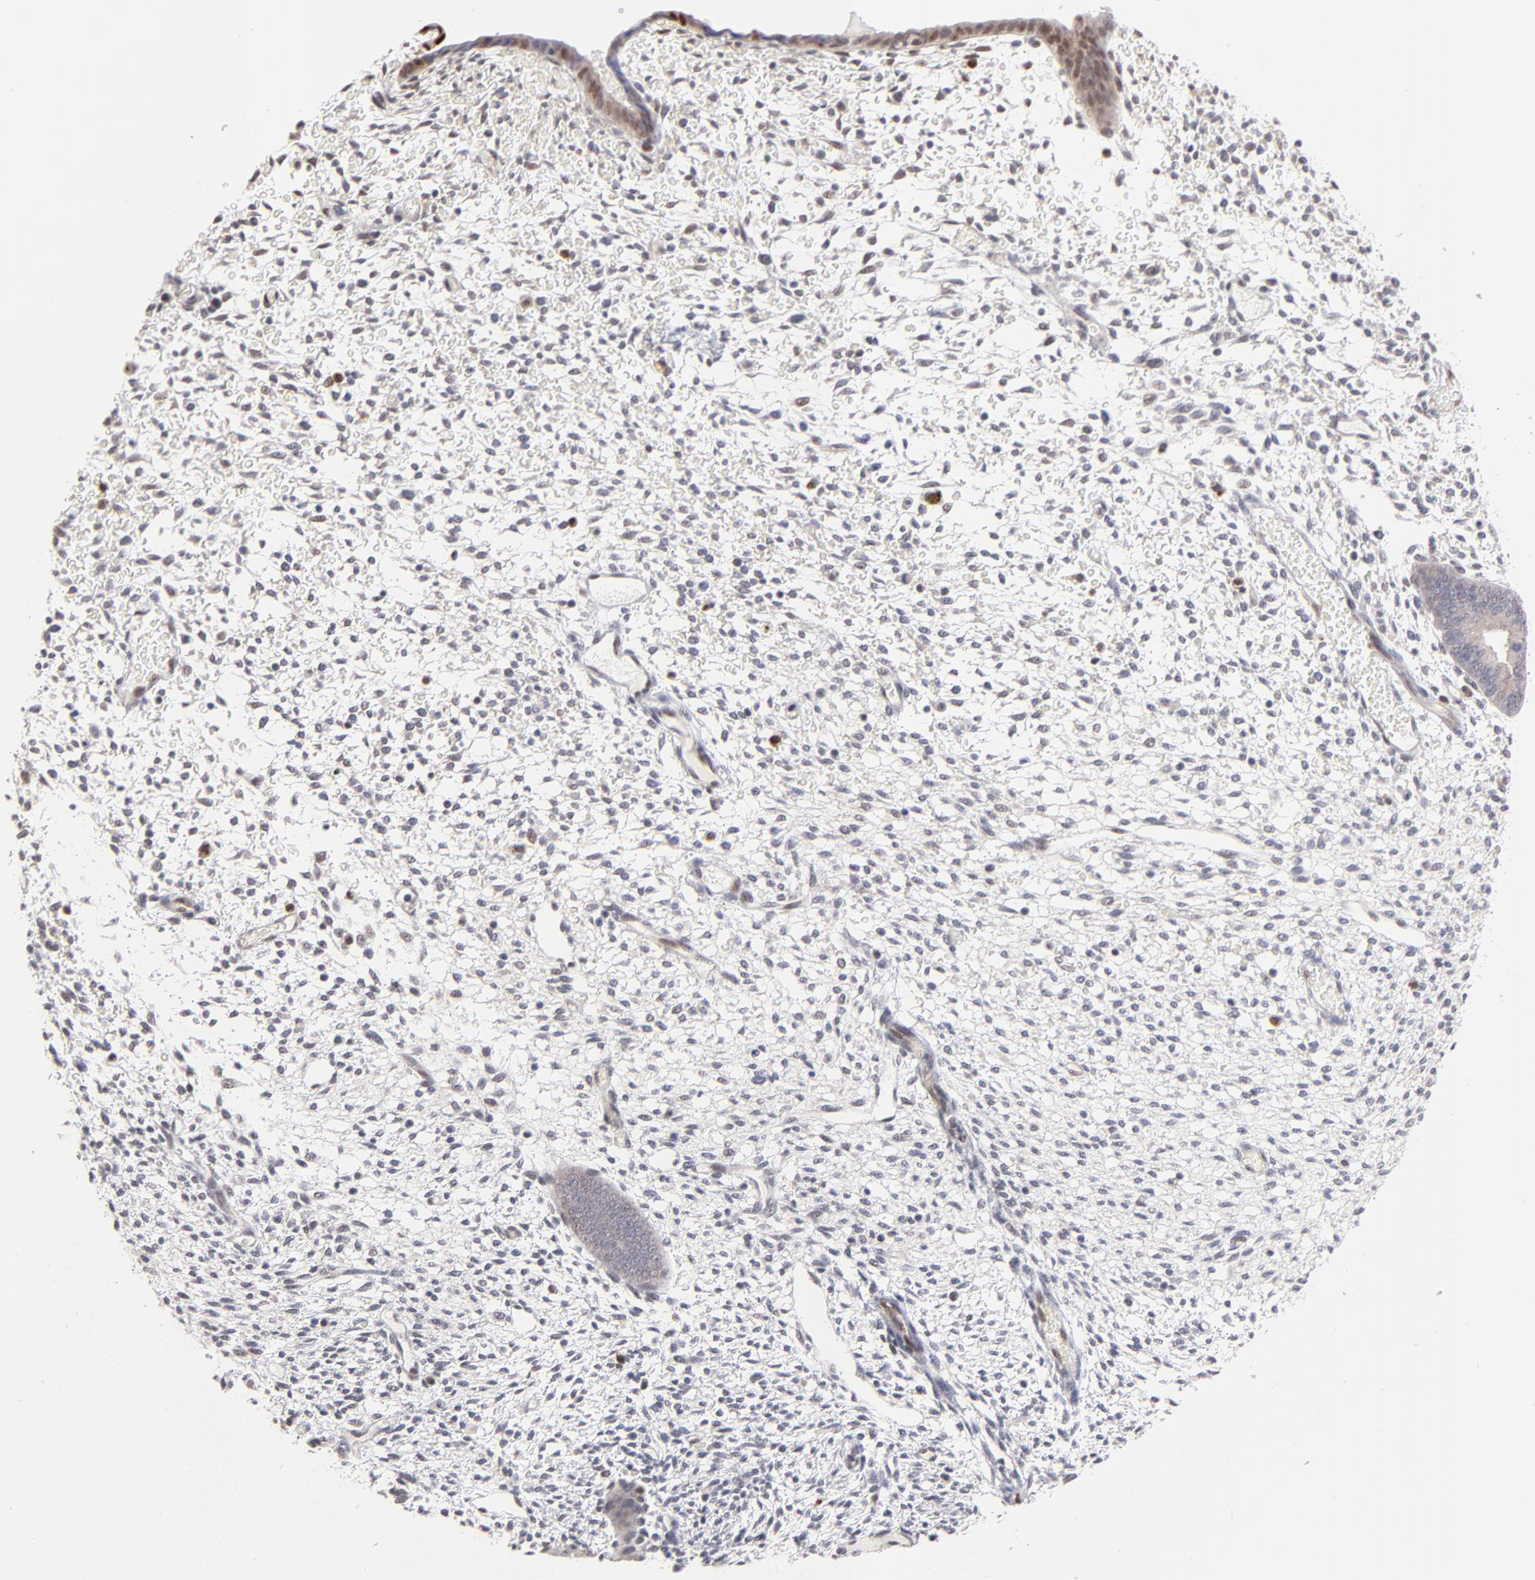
{"staining": {"intensity": "moderate", "quantity": "<25%", "location": "nuclear"}, "tissue": "endometrium", "cell_type": "Cells in endometrial stroma", "image_type": "normal", "snomed": [{"axis": "morphology", "description": "Normal tissue, NOS"}, {"axis": "topography", "description": "Endometrium"}], "caption": "A photomicrograph of endometrium stained for a protein reveals moderate nuclear brown staining in cells in endometrial stroma. Ihc stains the protein in brown and the nuclei are stained blue.", "gene": "STAT3", "patient": {"sex": "female", "age": 42}}